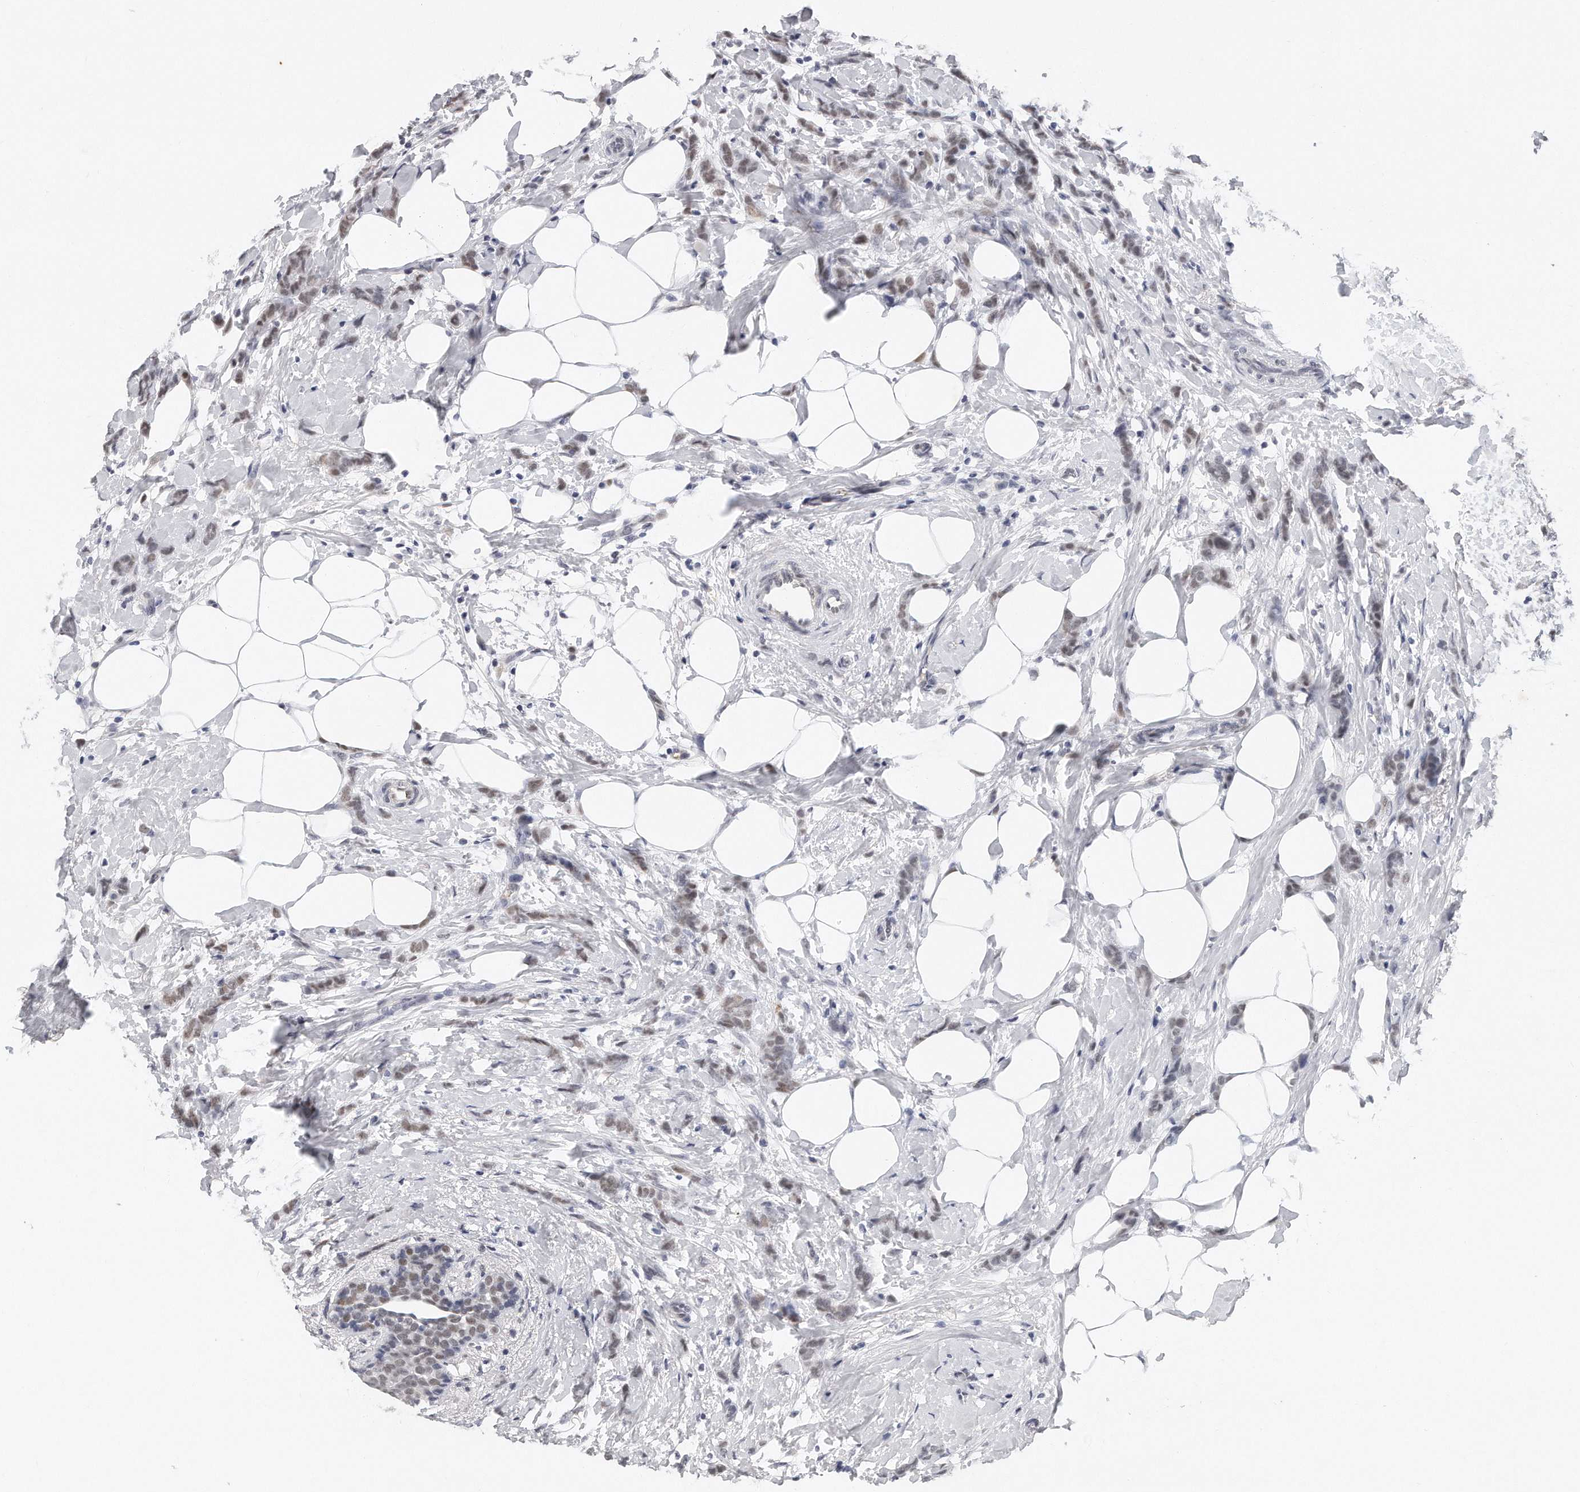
{"staining": {"intensity": "weak", "quantity": ">75%", "location": "nuclear"}, "tissue": "breast cancer", "cell_type": "Tumor cells", "image_type": "cancer", "snomed": [{"axis": "morphology", "description": "Lobular carcinoma, in situ"}, {"axis": "morphology", "description": "Lobular carcinoma"}, {"axis": "topography", "description": "Breast"}], "caption": "Tumor cells exhibit low levels of weak nuclear expression in approximately >75% of cells in human breast lobular carcinoma in situ. The protein of interest is shown in brown color, while the nuclei are stained blue.", "gene": "CTBP2", "patient": {"sex": "female", "age": 41}}